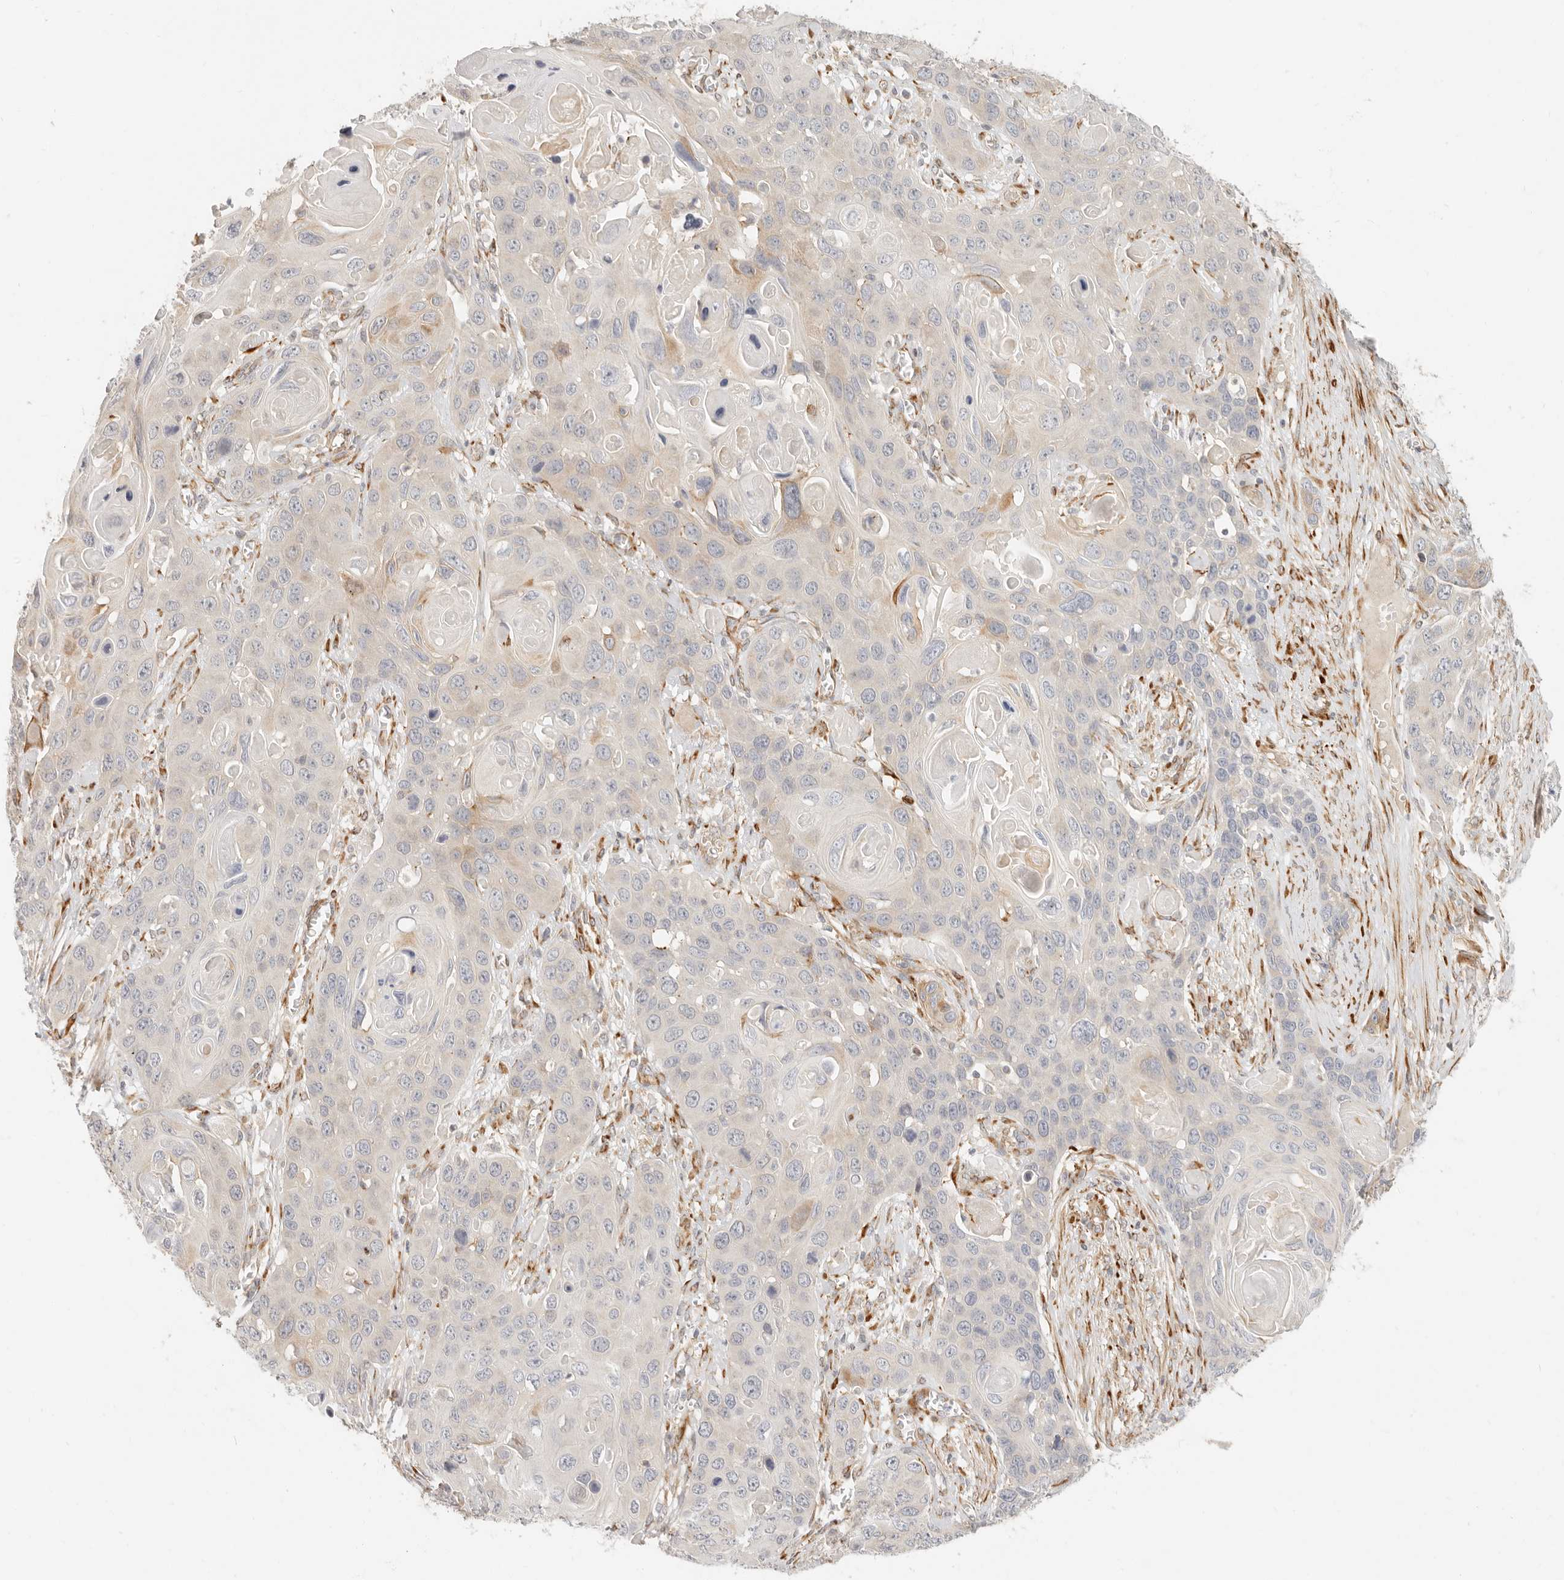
{"staining": {"intensity": "weak", "quantity": "<25%", "location": "cytoplasmic/membranous"}, "tissue": "skin cancer", "cell_type": "Tumor cells", "image_type": "cancer", "snomed": [{"axis": "morphology", "description": "Squamous cell carcinoma, NOS"}, {"axis": "topography", "description": "Skin"}], "caption": "This is an immunohistochemistry (IHC) photomicrograph of skin squamous cell carcinoma. There is no expression in tumor cells.", "gene": "SASS6", "patient": {"sex": "male", "age": 55}}